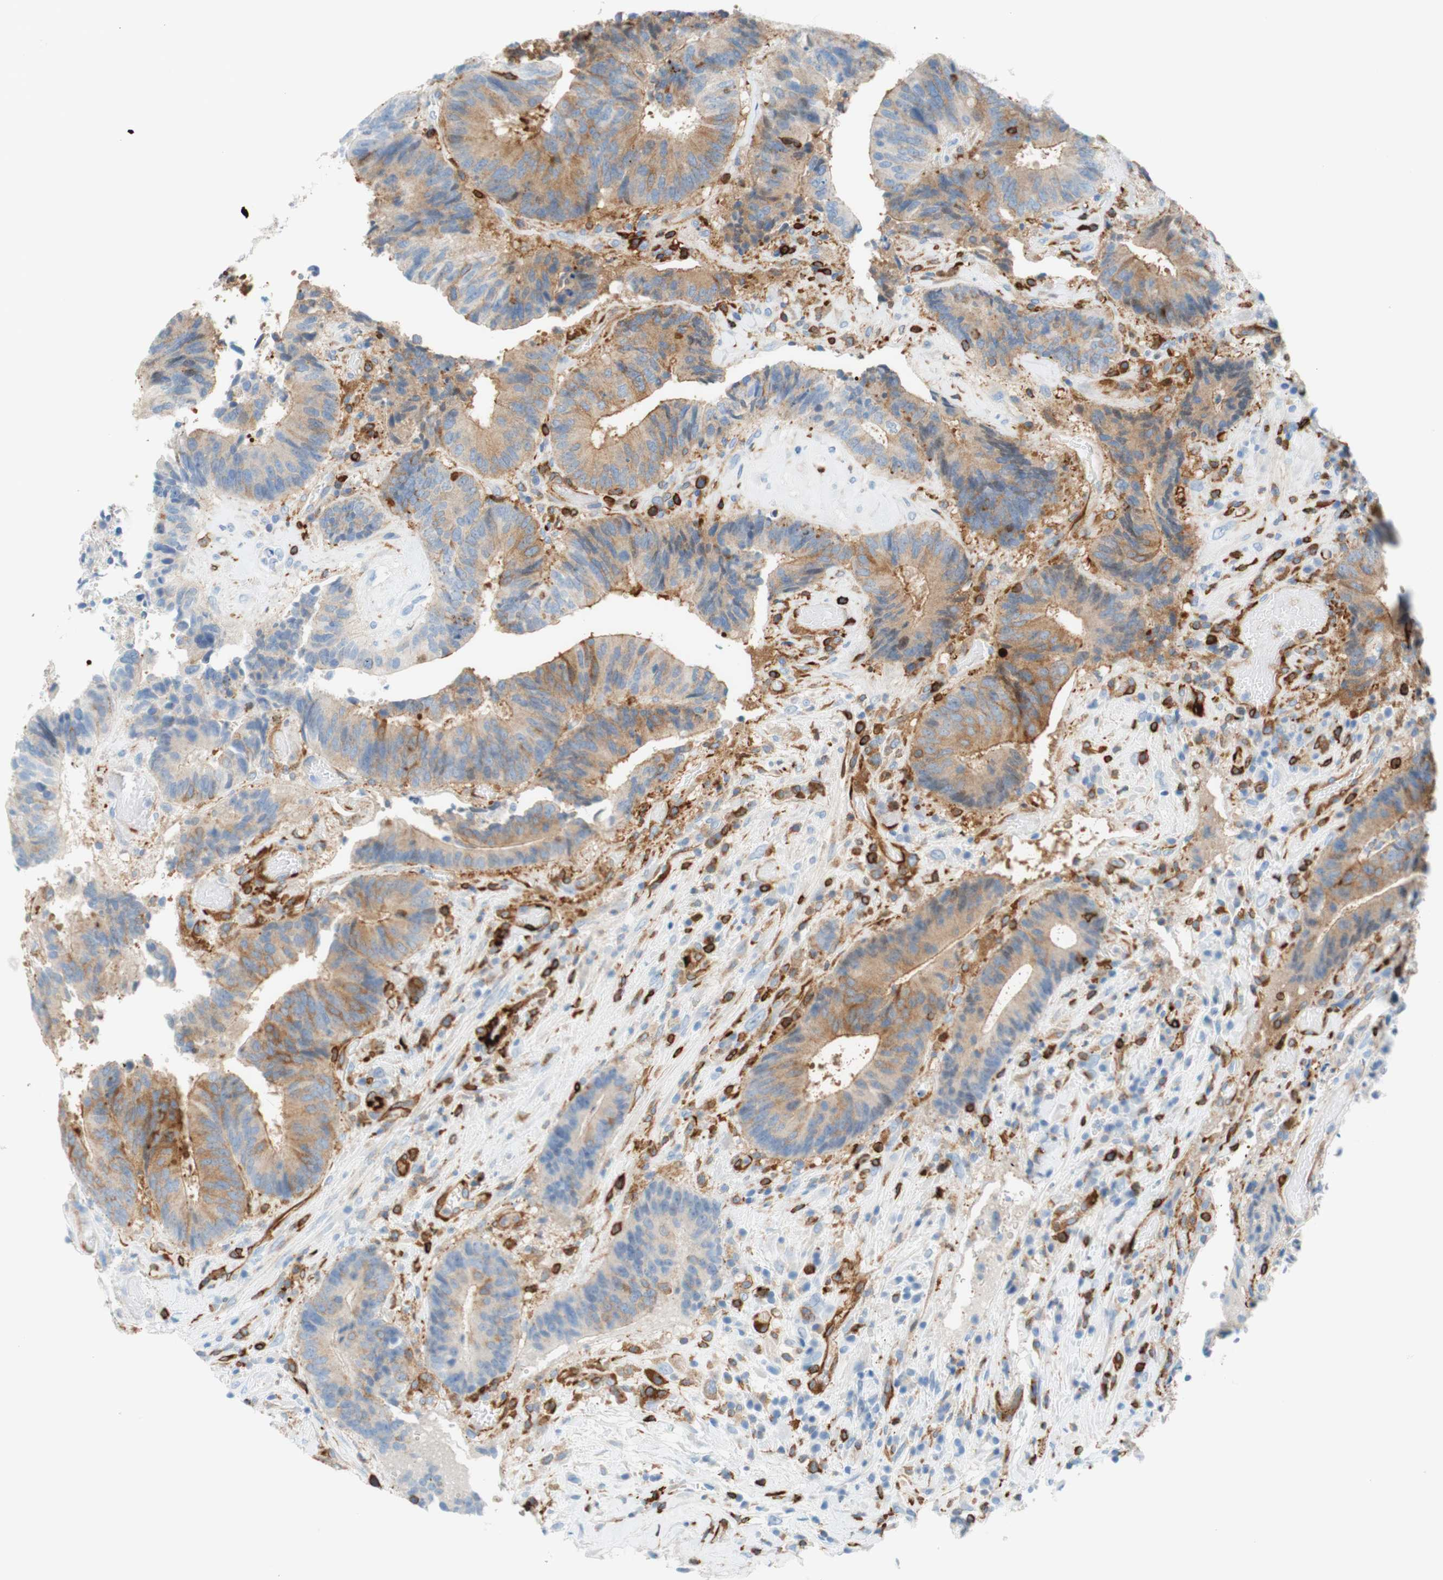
{"staining": {"intensity": "weak", "quantity": ">75%", "location": "cytoplasmic/membranous"}, "tissue": "colorectal cancer", "cell_type": "Tumor cells", "image_type": "cancer", "snomed": [{"axis": "morphology", "description": "Adenocarcinoma, NOS"}, {"axis": "topography", "description": "Rectum"}], "caption": "The histopathology image shows a brown stain indicating the presence of a protein in the cytoplasmic/membranous of tumor cells in colorectal cancer (adenocarcinoma).", "gene": "STMN1", "patient": {"sex": "male", "age": 72}}